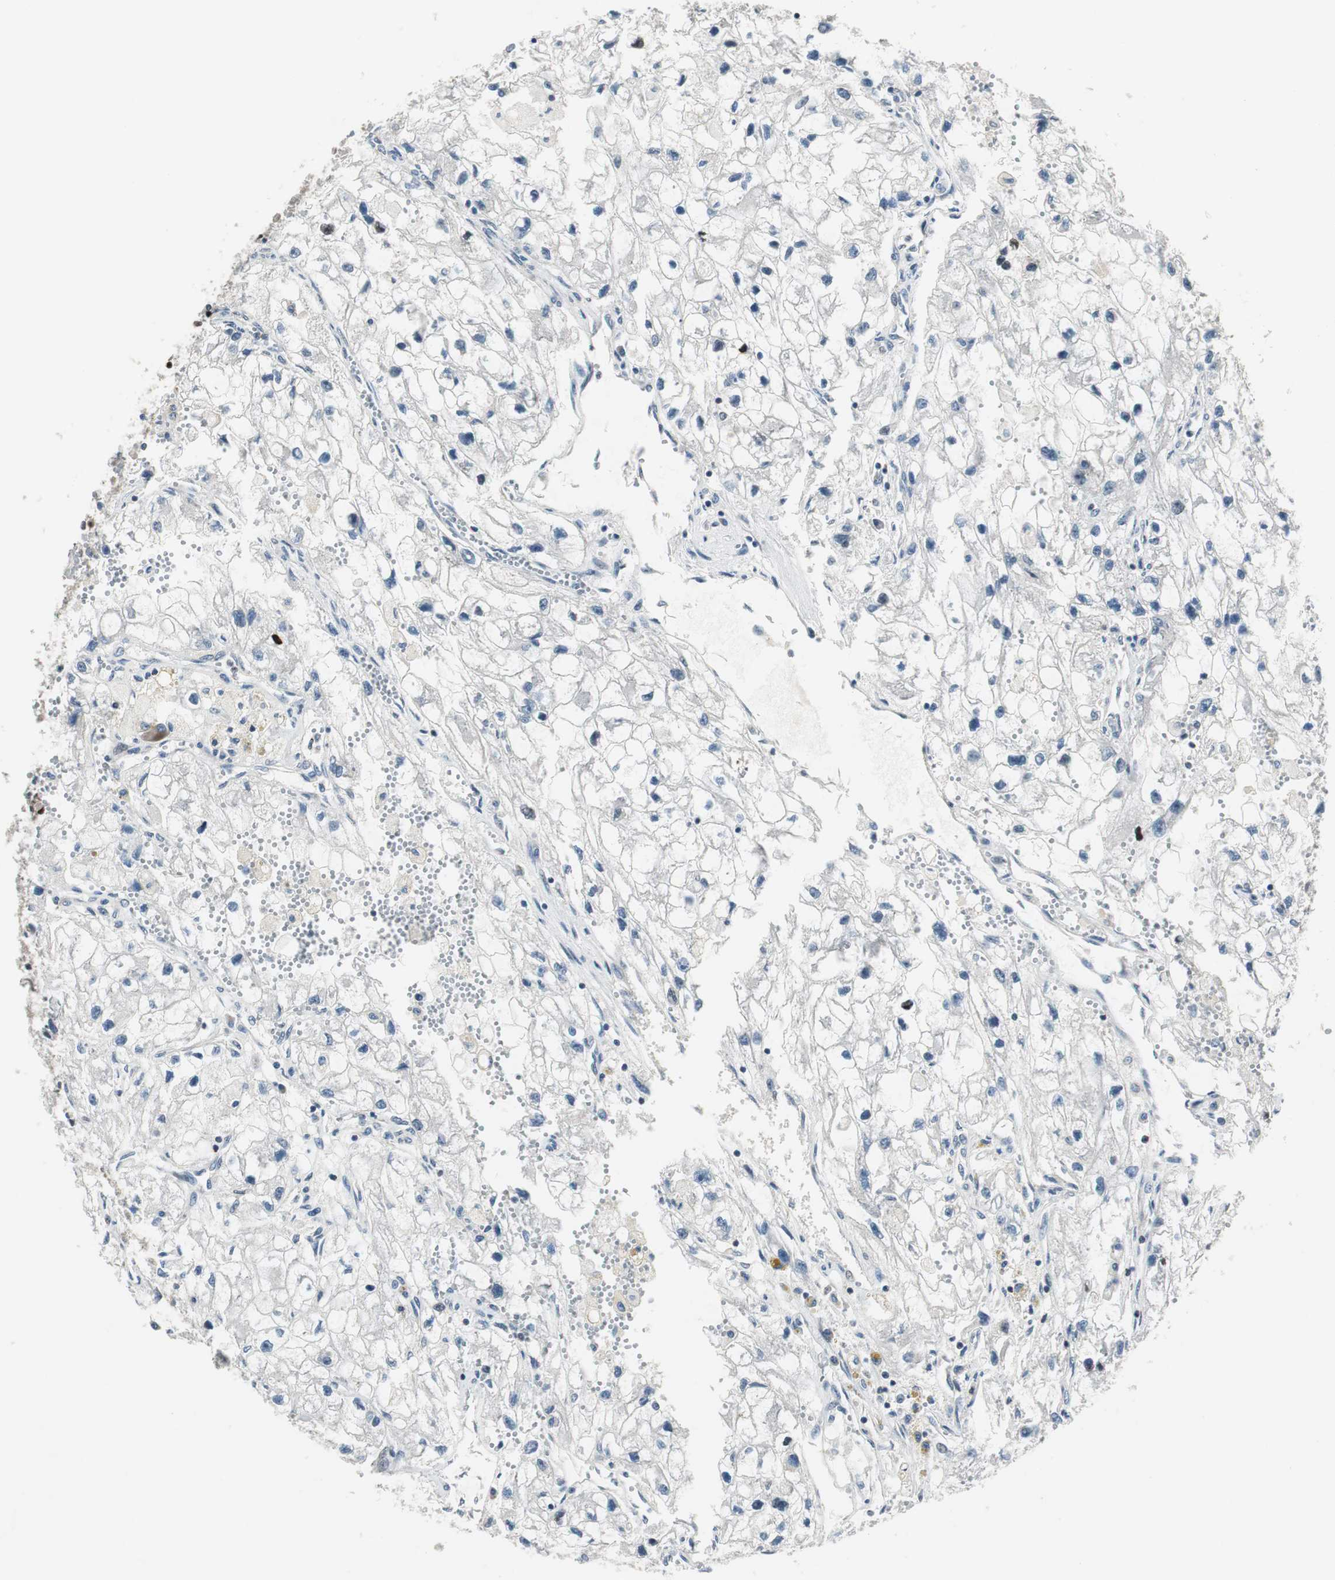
{"staining": {"intensity": "negative", "quantity": "none", "location": "none"}, "tissue": "renal cancer", "cell_type": "Tumor cells", "image_type": "cancer", "snomed": [{"axis": "morphology", "description": "Adenocarcinoma, NOS"}, {"axis": "topography", "description": "Kidney"}], "caption": "Immunohistochemistry (IHC) of renal cancer (adenocarcinoma) shows no staining in tumor cells.", "gene": "AJUBA", "patient": {"sex": "female", "age": 70}}